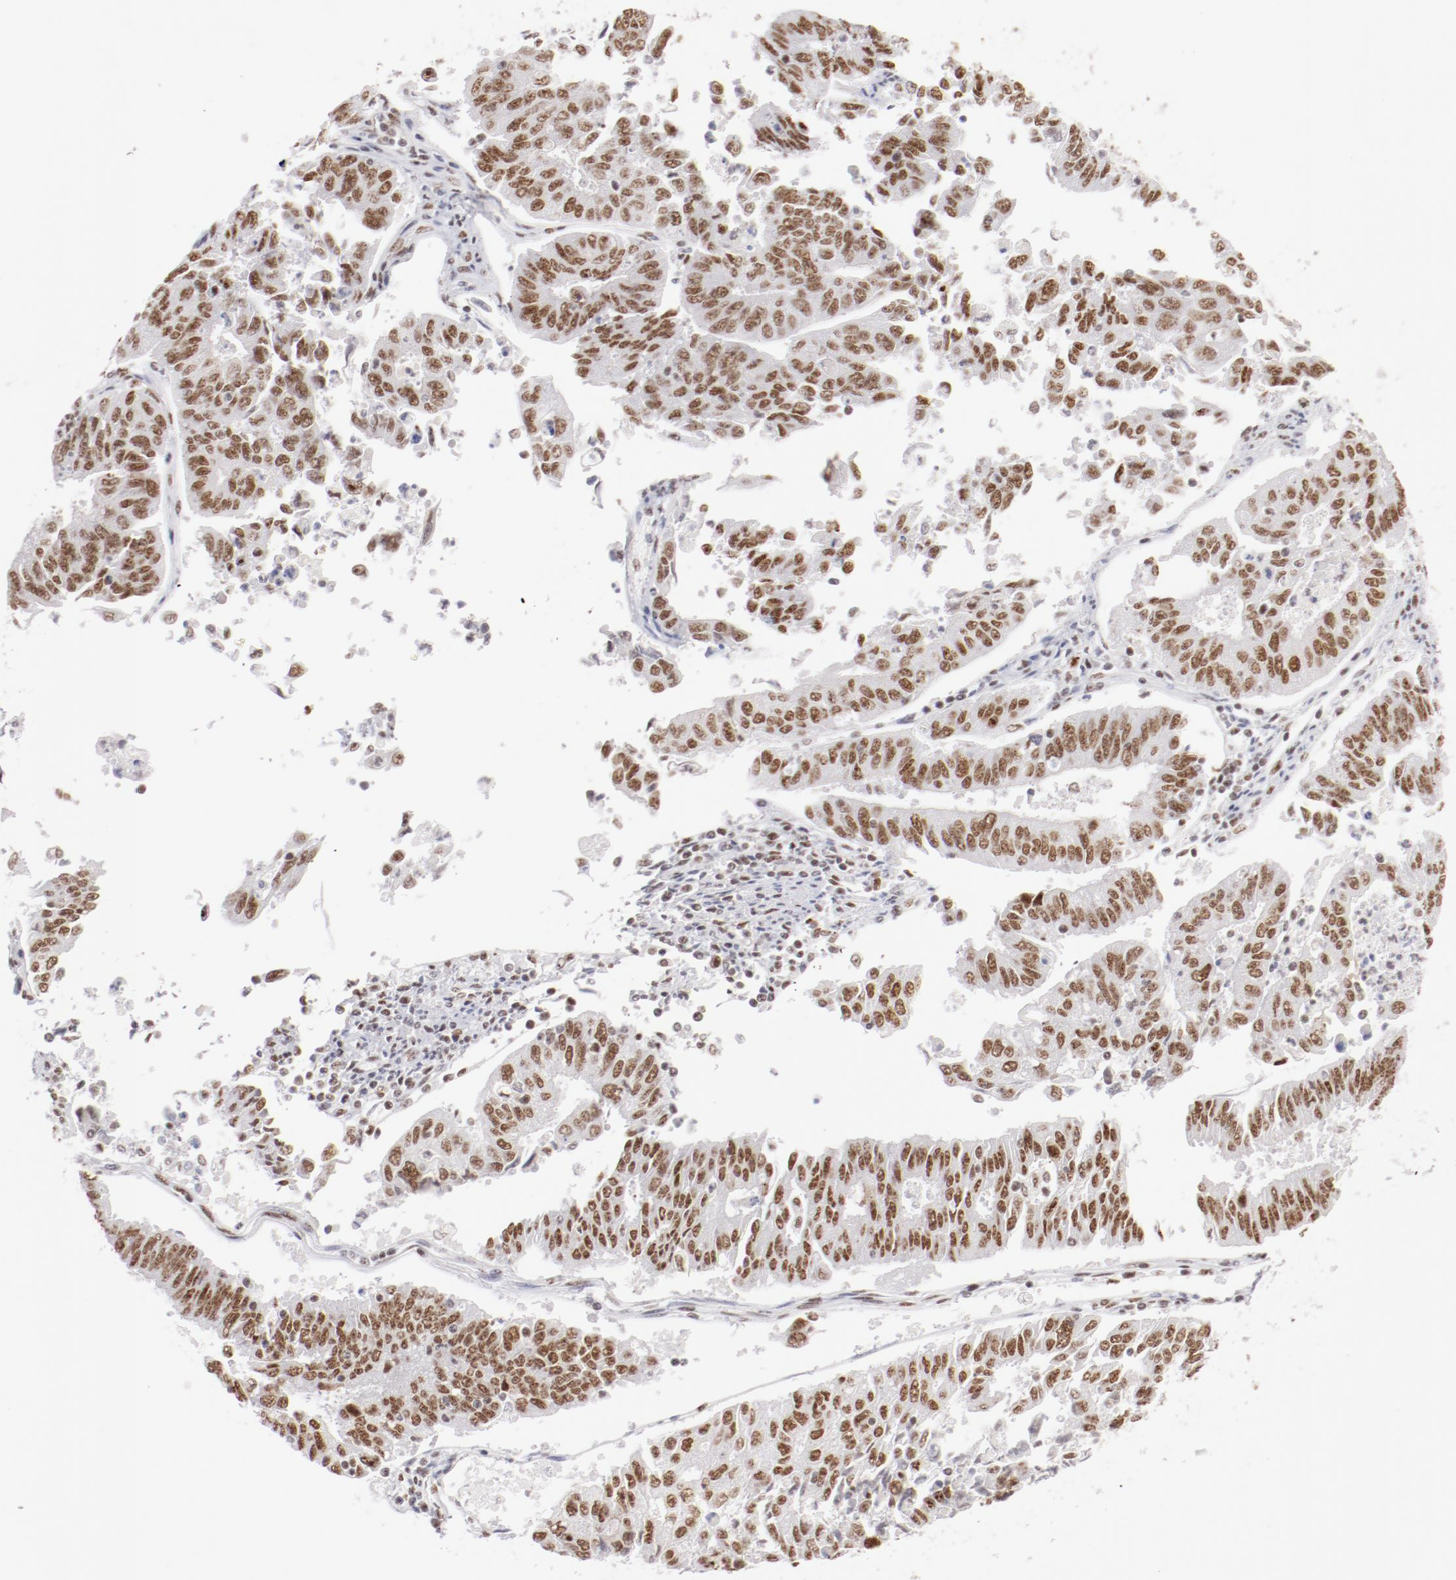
{"staining": {"intensity": "moderate", "quantity": ">75%", "location": "nuclear"}, "tissue": "endometrial cancer", "cell_type": "Tumor cells", "image_type": "cancer", "snomed": [{"axis": "morphology", "description": "Adenocarcinoma, NOS"}, {"axis": "topography", "description": "Endometrium"}], "caption": "This is an image of immunohistochemistry staining of endometrial cancer, which shows moderate positivity in the nuclear of tumor cells.", "gene": "TFAP4", "patient": {"sex": "female", "age": 42}}